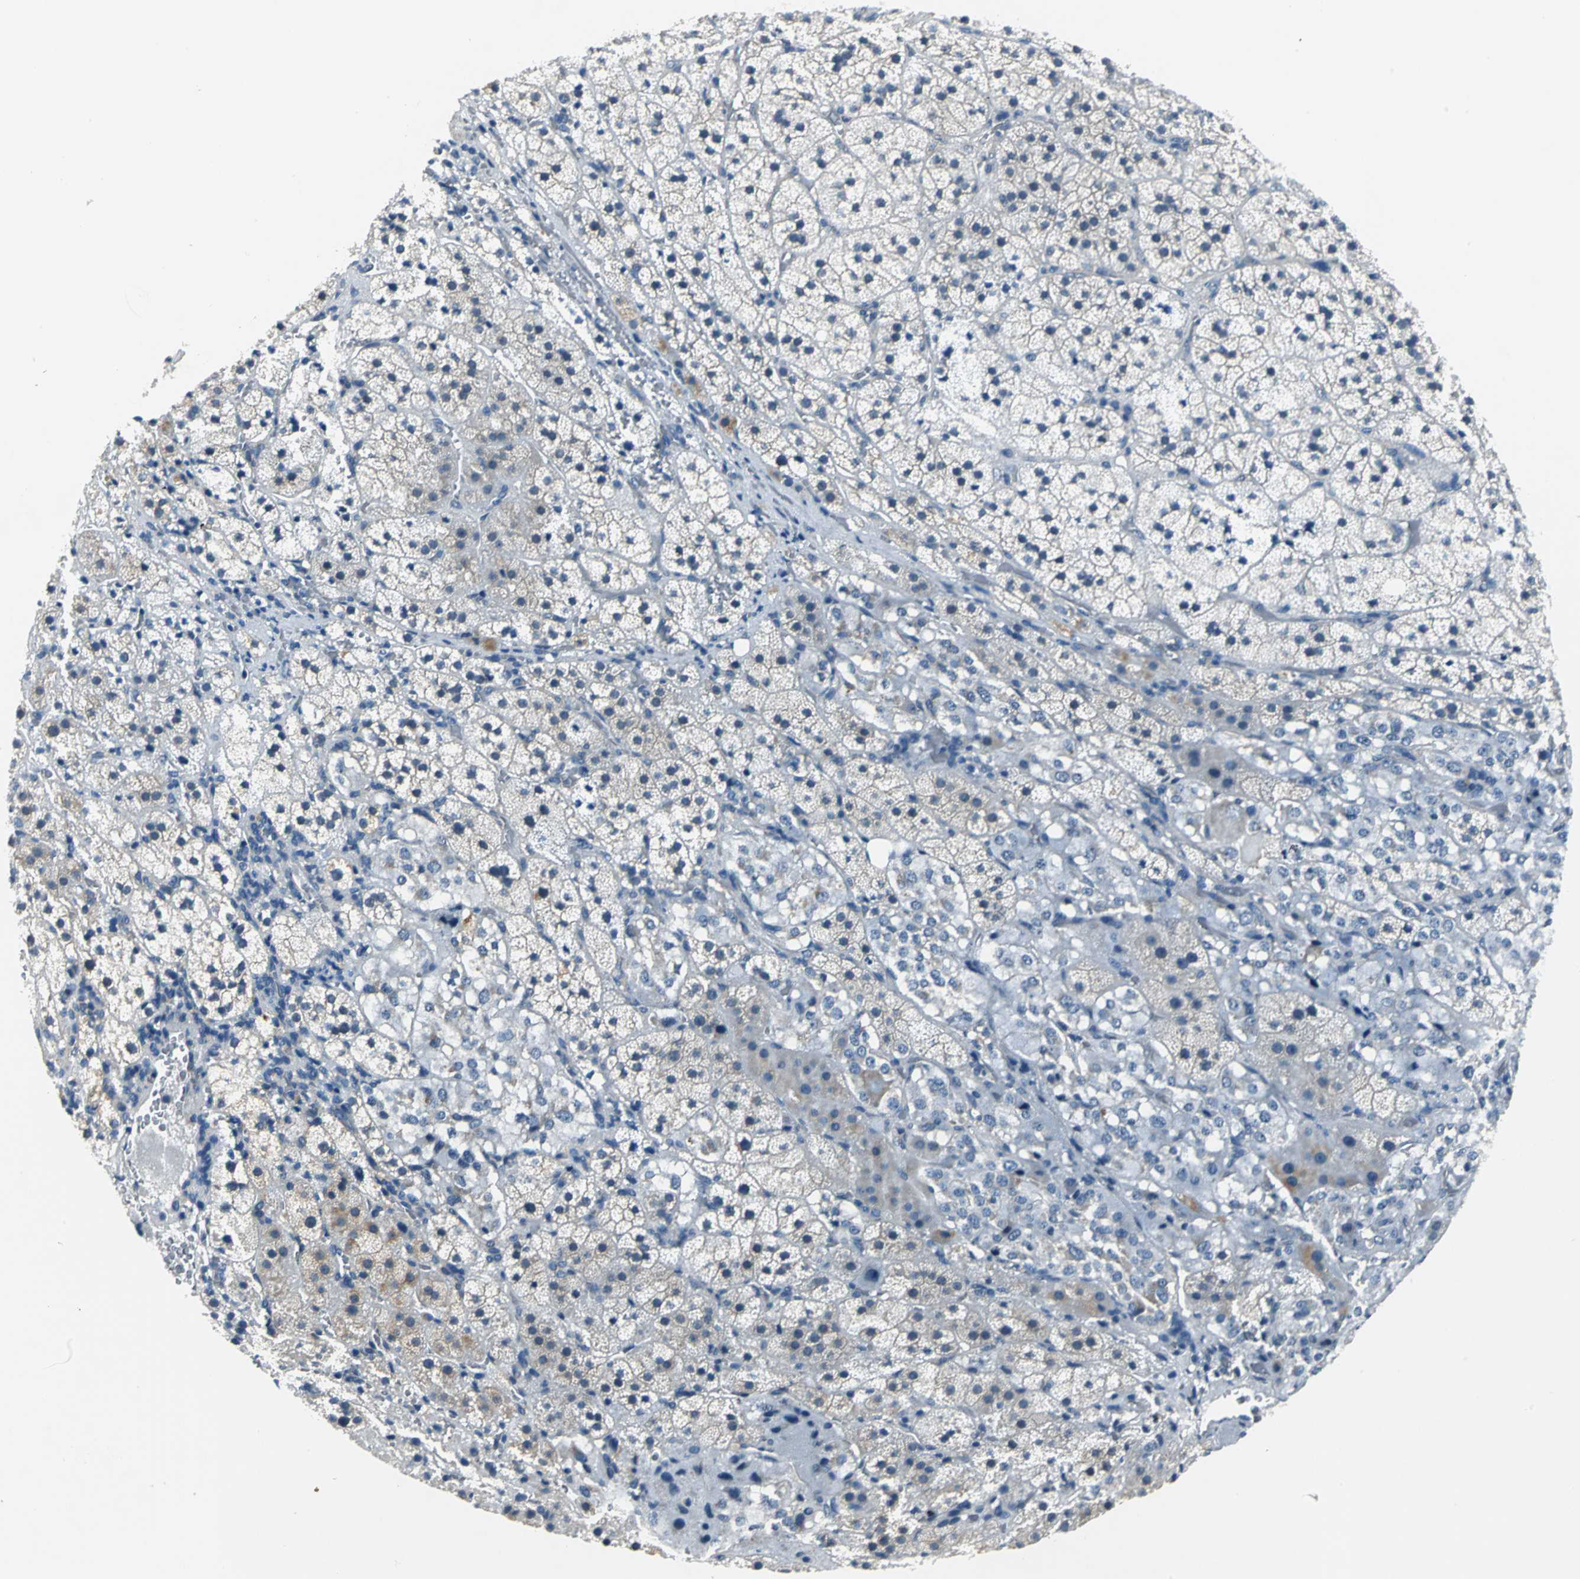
{"staining": {"intensity": "moderate", "quantity": "<25%", "location": "cytoplasmic/membranous"}, "tissue": "adrenal gland", "cell_type": "Glandular cells", "image_type": "normal", "snomed": [{"axis": "morphology", "description": "Normal tissue, NOS"}, {"axis": "topography", "description": "Adrenal gland"}], "caption": "Immunohistochemical staining of normal human adrenal gland reveals low levels of moderate cytoplasmic/membranous expression in about <25% of glandular cells.", "gene": "ZNF415", "patient": {"sex": "female", "age": 44}}